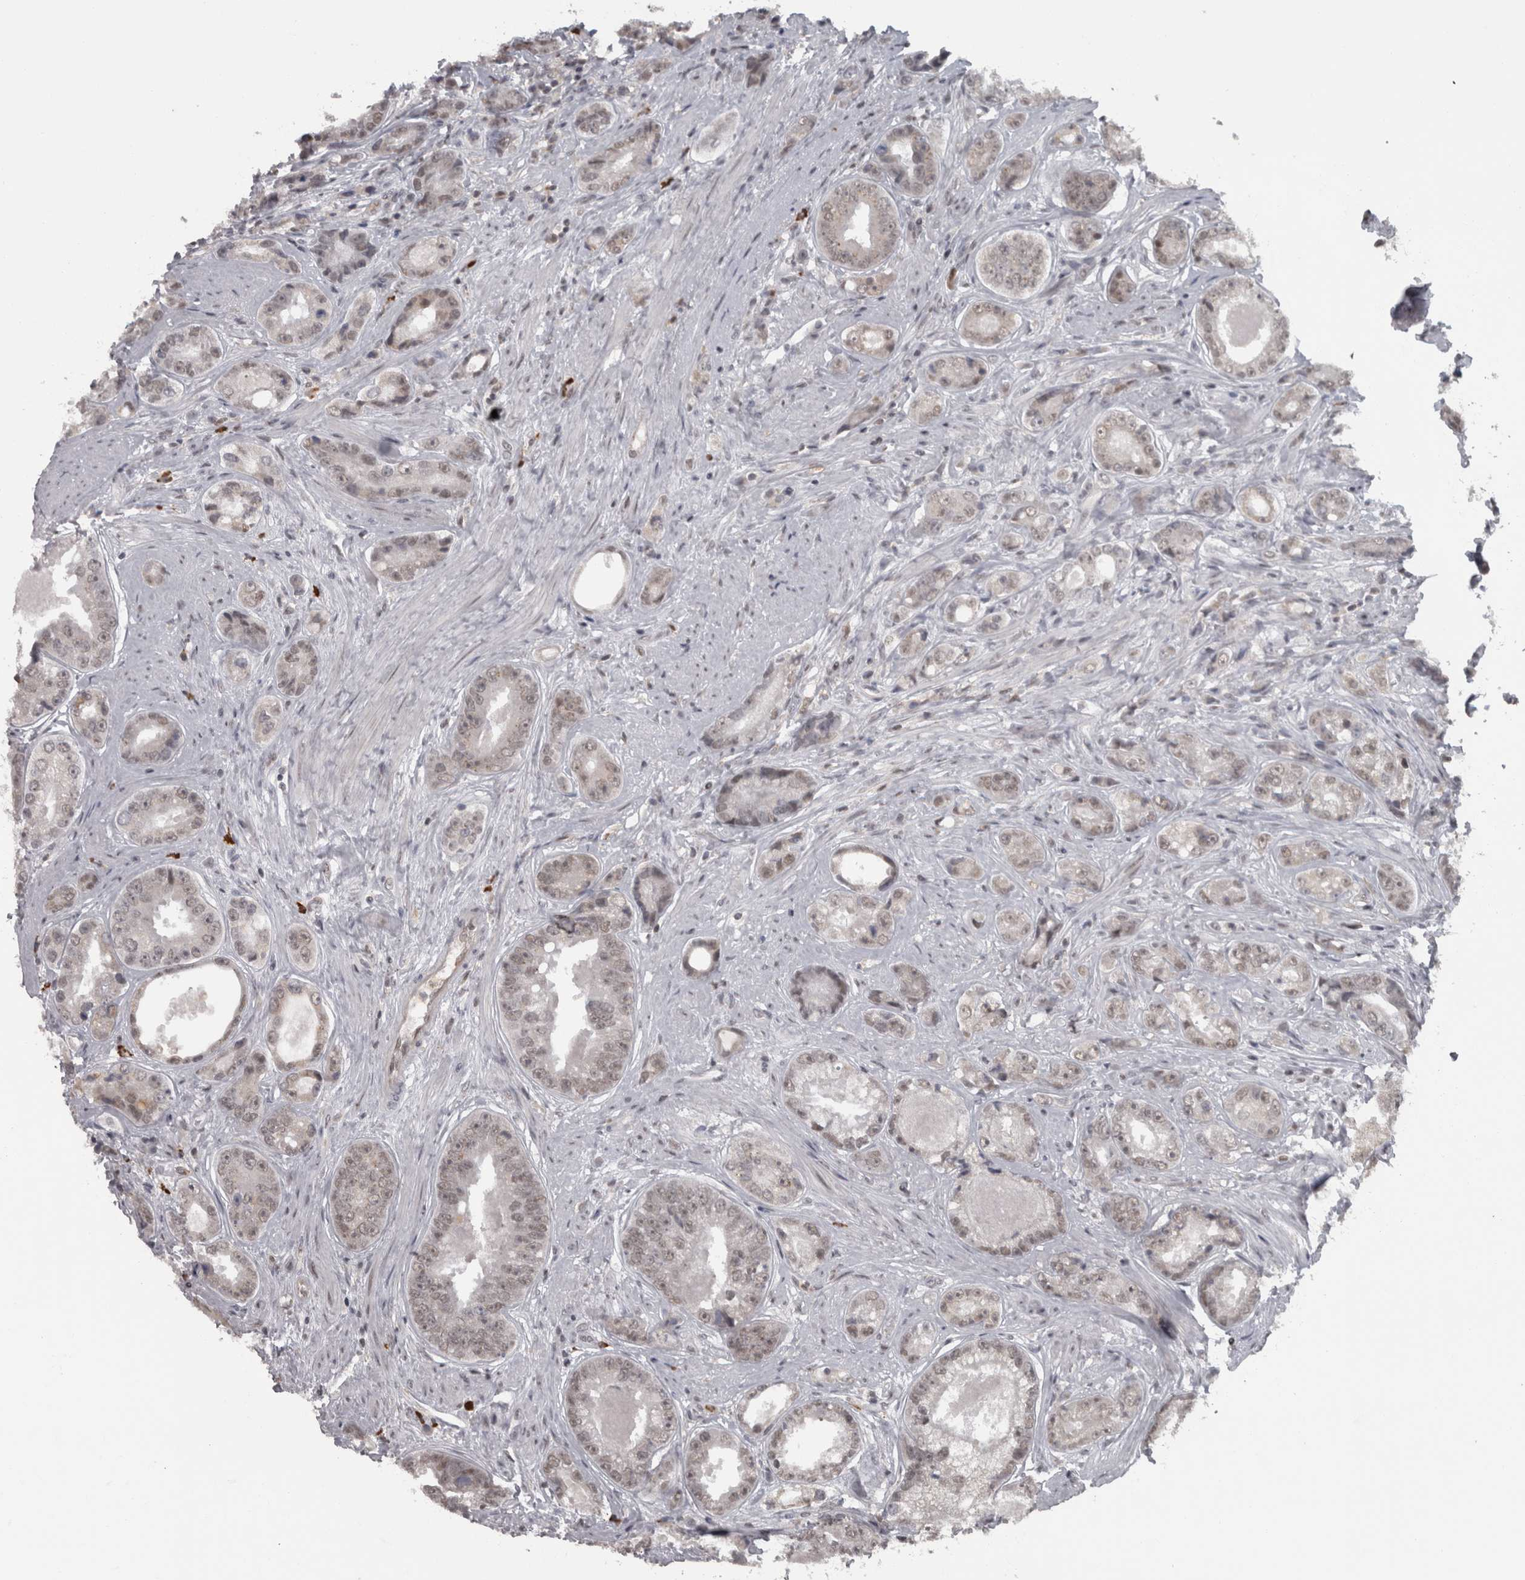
{"staining": {"intensity": "weak", "quantity": "25%-75%", "location": "cytoplasmic/membranous,nuclear"}, "tissue": "prostate cancer", "cell_type": "Tumor cells", "image_type": "cancer", "snomed": [{"axis": "morphology", "description": "Adenocarcinoma, High grade"}, {"axis": "topography", "description": "Prostate"}], "caption": "Tumor cells display weak cytoplasmic/membranous and nuclear expression in about 25%-75% of cells in high-grade adenocarcinoma (prostate).", "gene": "MICU3", "patient": {"sex": "male", "age": 61}}